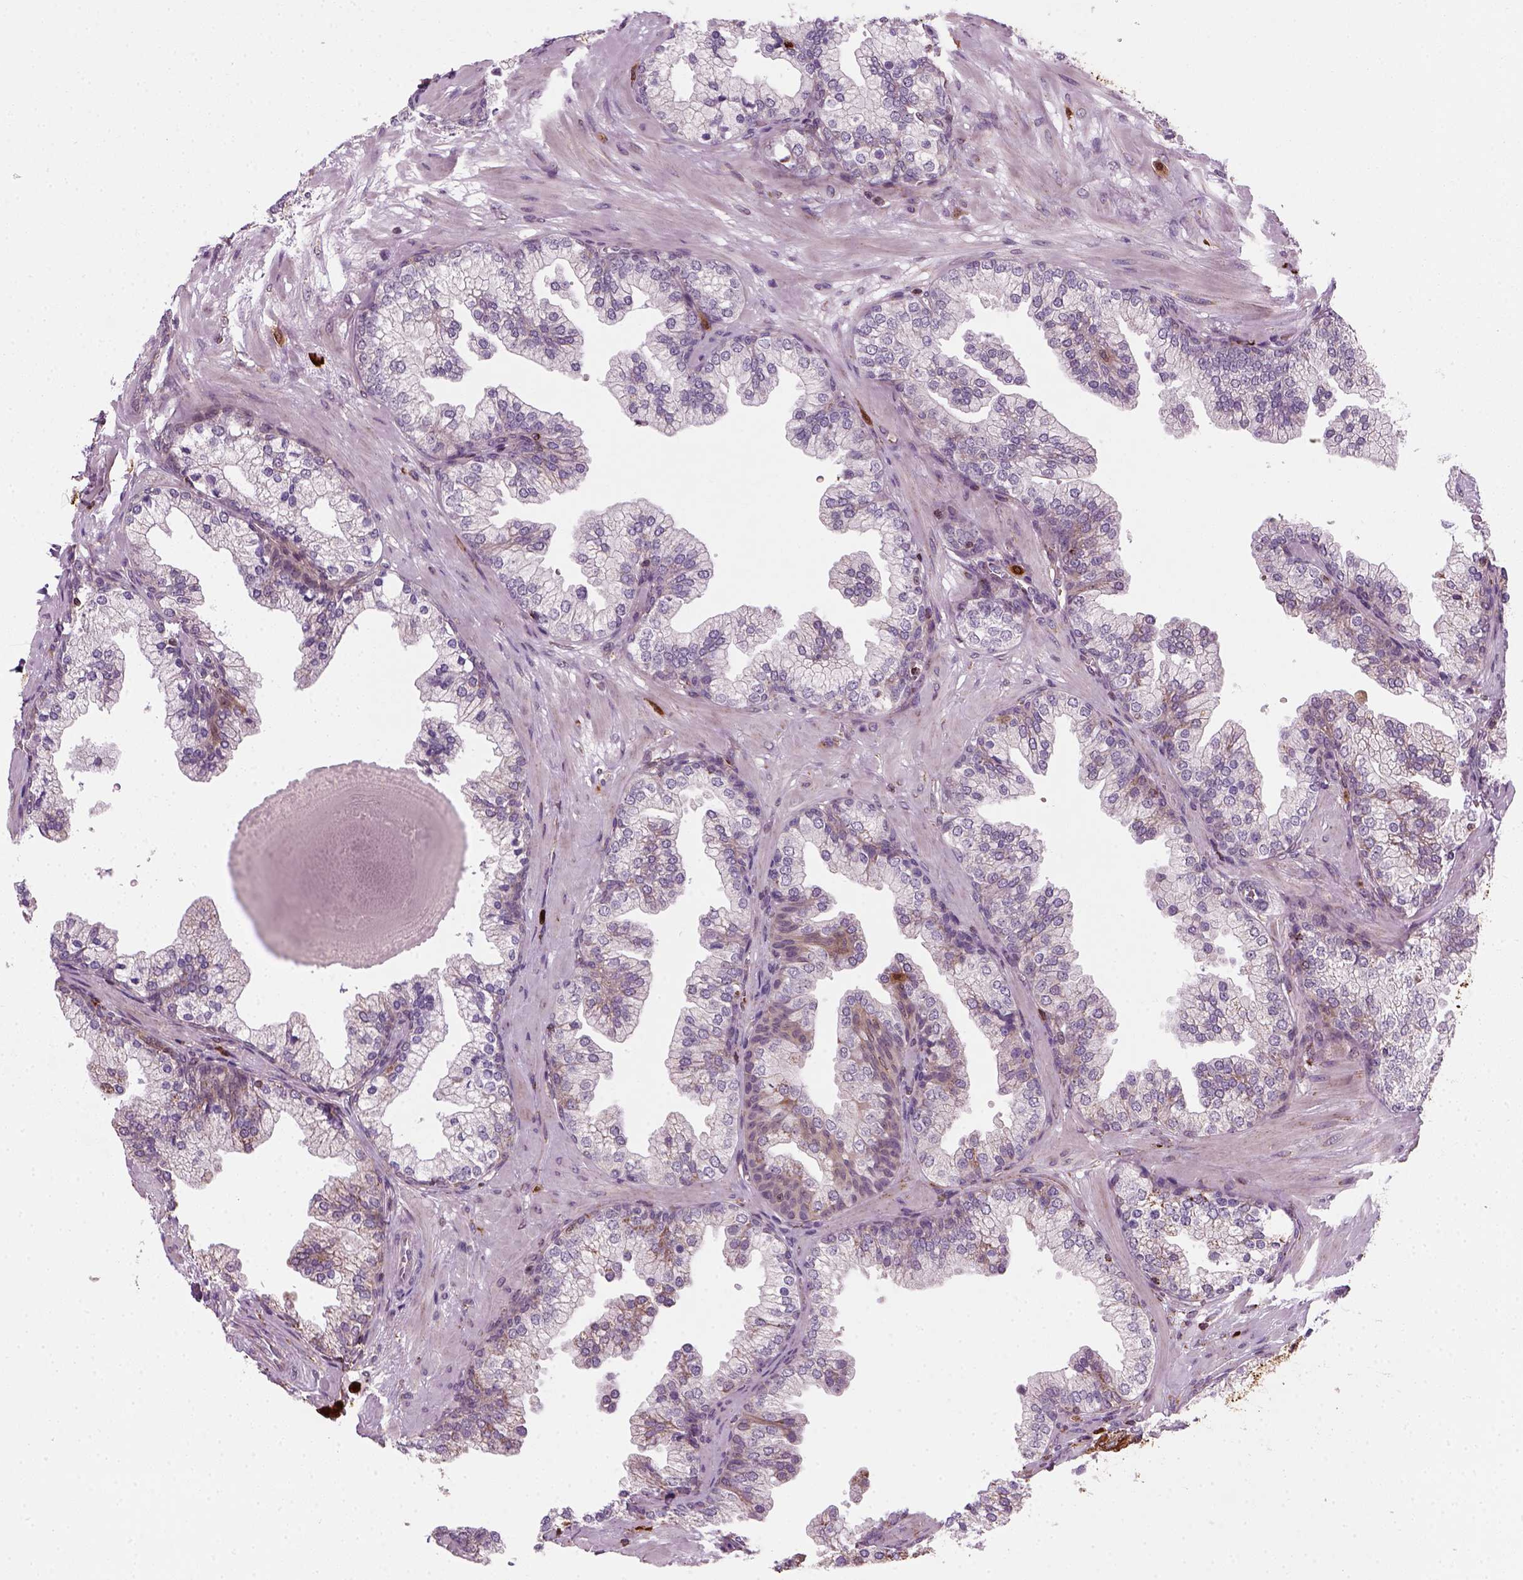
{"staining": {"intensity": "negative", "quantity": "none", "location": "none"}, "tissue": "prostate", "cell_type": "Glandular cells", "image_type": "normal", "snomed": [{"axis": "morphology", "description": "Normal tissue, NOS"}, {"axis": "topography", "description": "Prostate"}, {"axis": "topography", "description": "Peripheral nerve tissue"}], "caption": "Immunohistochemical staining of unremarkable prostate demonstrates no significant positivity in glandular cells. (Brightfield microscopy of DAB immunohistochemistry at high magnification).", "gene": "NUDT16L1", "patient": {"sex": "male", "age": 61}}